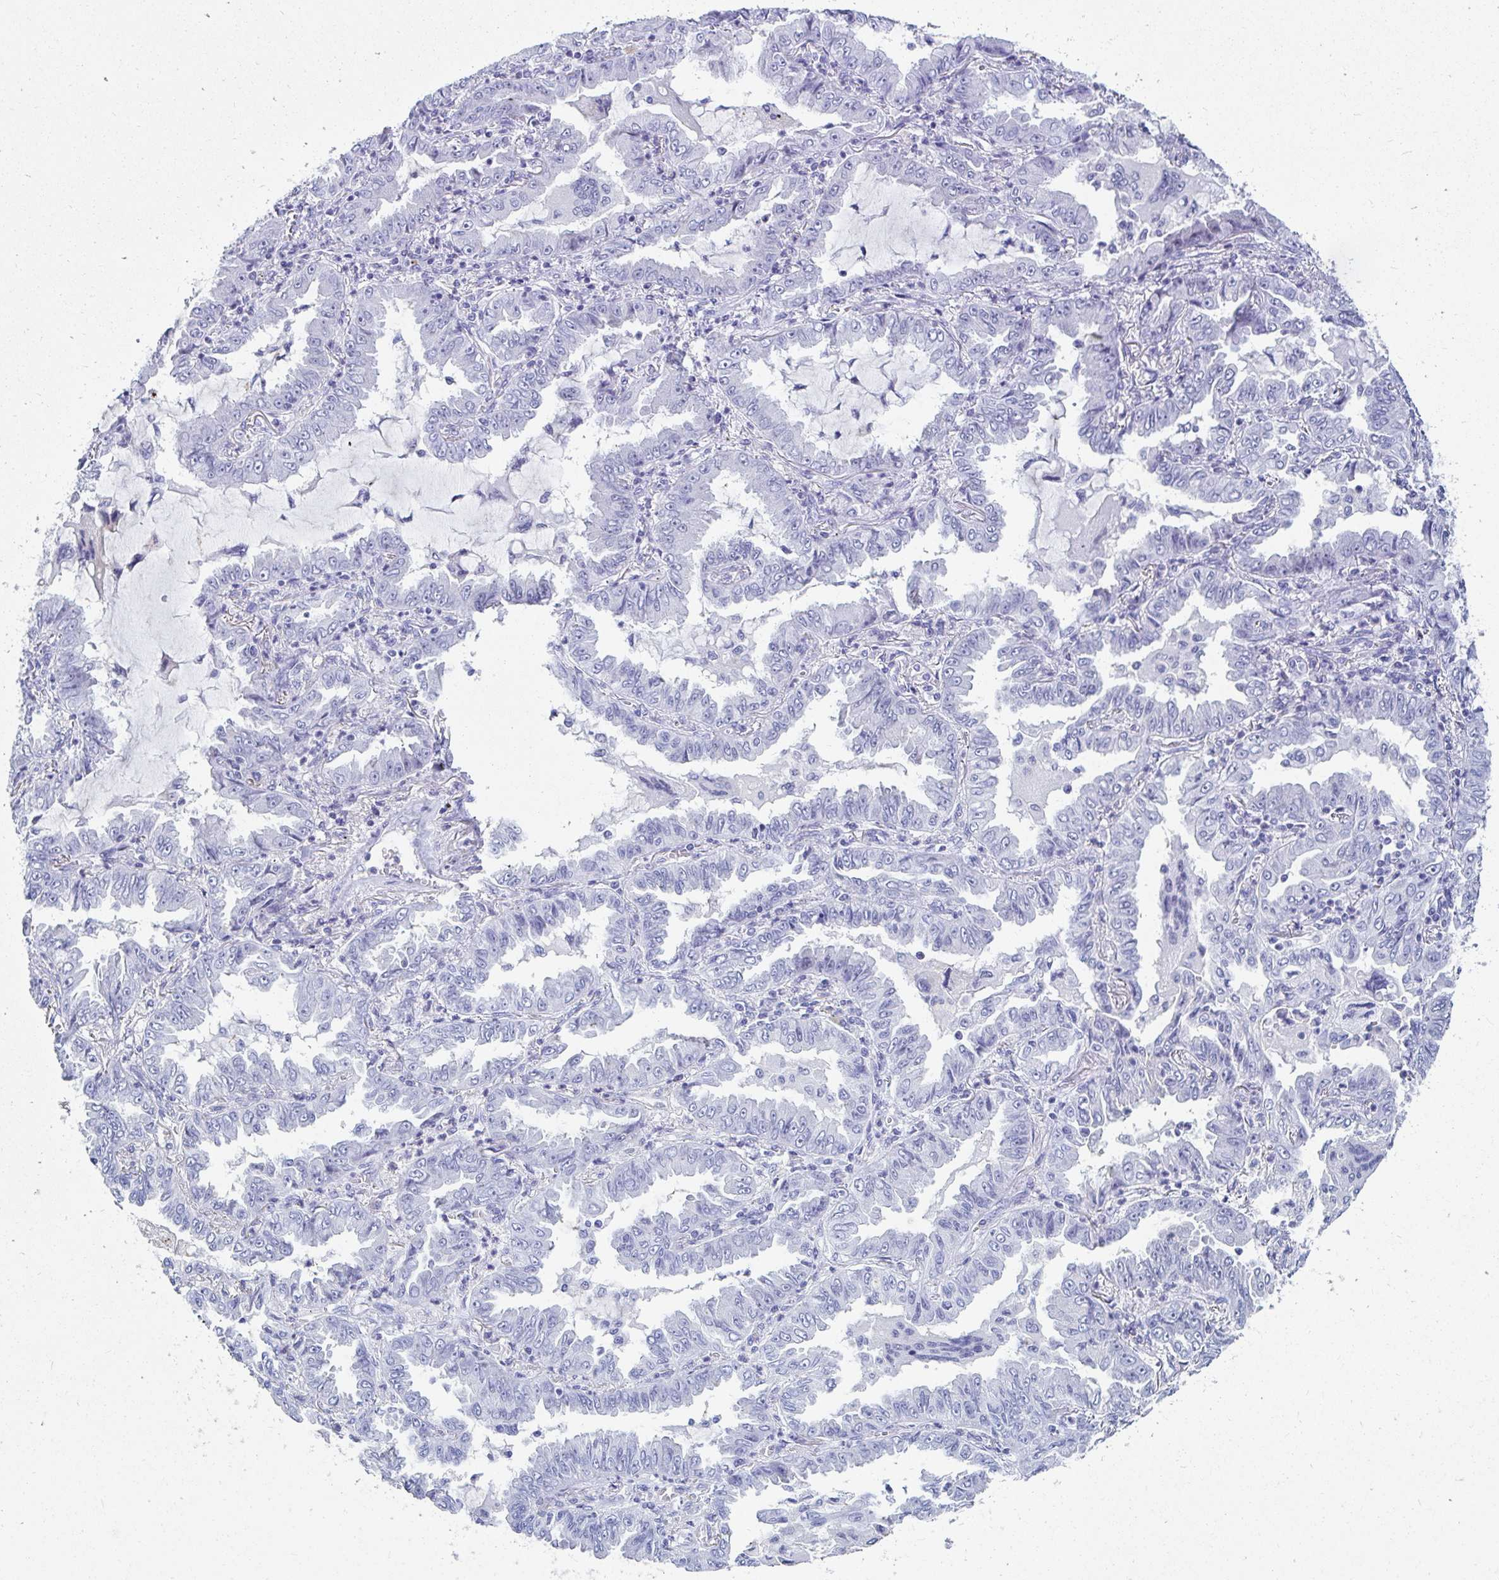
{"staining": {"intensity": "negative", "quantity": "none", "location": "none"}, "tissue": "lung cancer", "cell_type": "Tumor cells", "image_type": "cancer", "snomed": [{"axis": "morphology", "description": "Adenocarcinoma, NOS"}, {"axis": "topography", "description": "Lung"}], "caption": "High magnification brightfield microscopy of adenocarcinoma (lung) stained with DAB (3,3'-diaminobenzidine) (brown) and counterstained with hematoxylin (blue): tumor cells show no significant staining.", "gene": "OR10K1", "patient": {"sex": "female", "age": 52}}